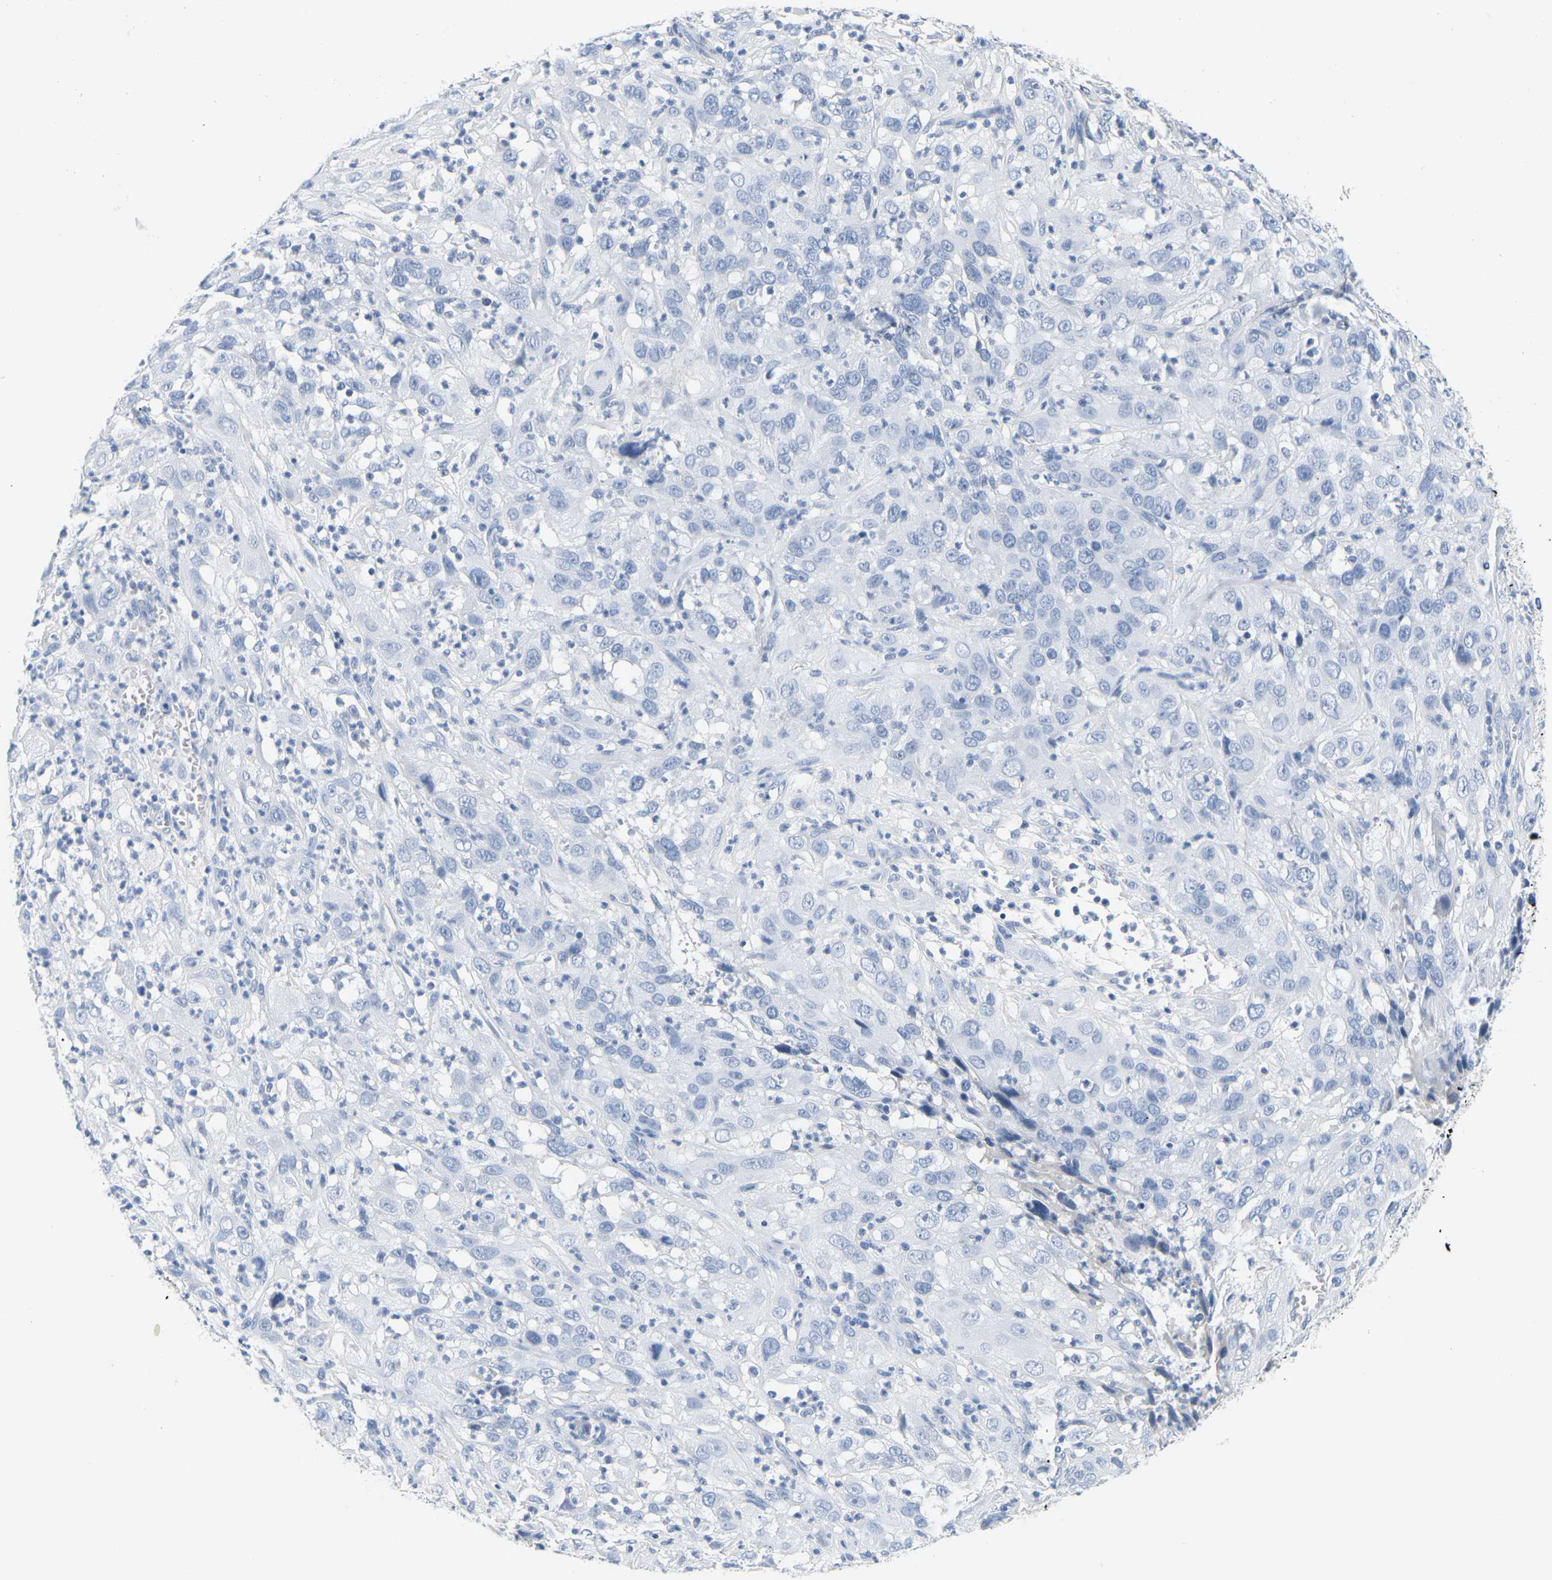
{"staining": {"intensity": "negative", "quantity": "none", "location": "none"}, "tissue": "cervical cancer", "cell_type": "Tumor cells", "image_type": "cancer", "snomed": [{"axis": "morphology", "description": "Squamous cell carcinoma, NOS"}, {"axis": "topography", "description": "Cervix"}], "caption": "Cervical squamous cell carcinoma was stained to show a protein in brown. There is no significant expression in tumor cells.", "gene": "APOB", "patient": {"sex": "female", "age": 32}}